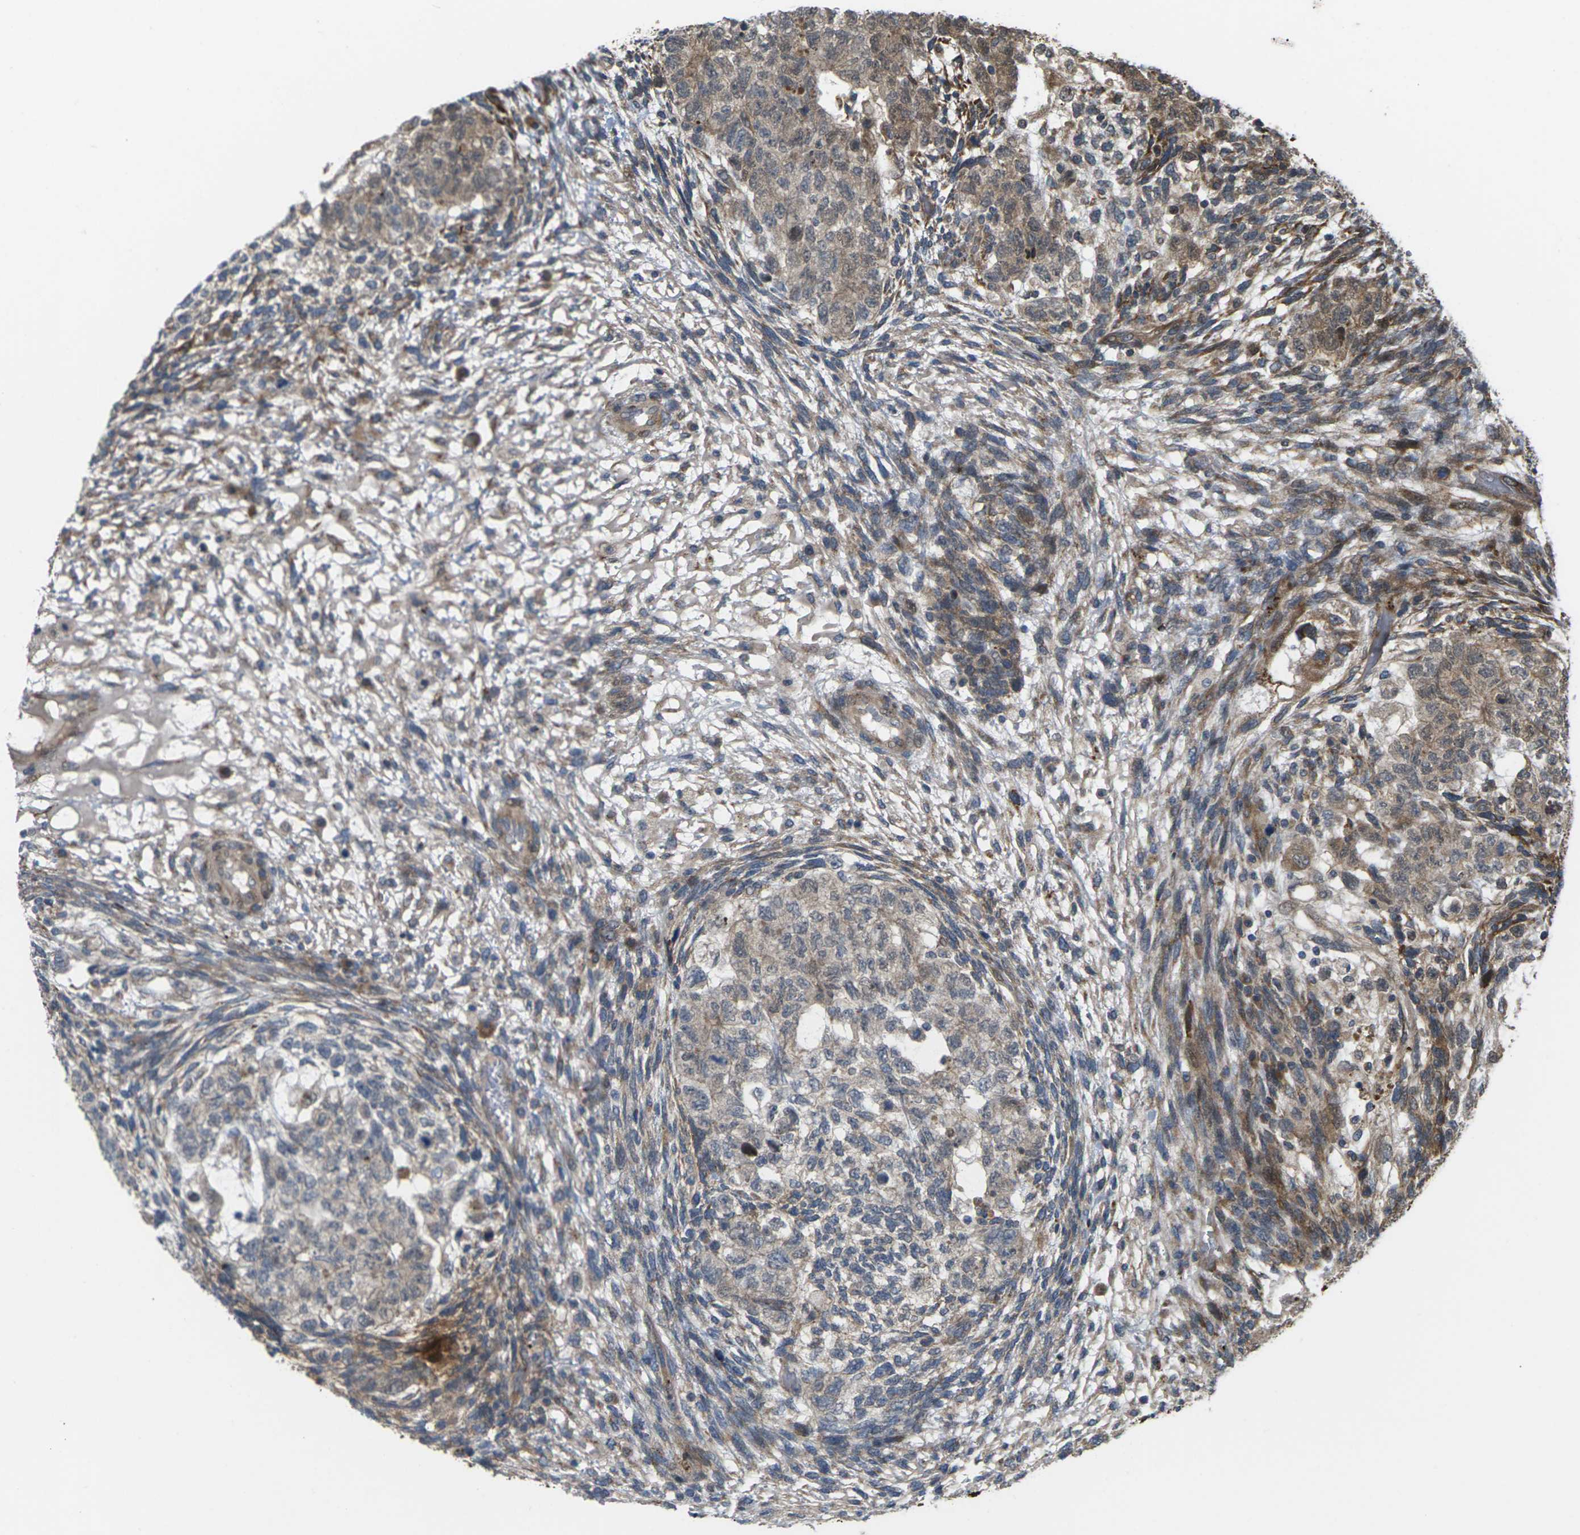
{"staining": {"intensity": "moderate", "quantity": "25%-75%", "location": "cytoplasmic/membranous"}, "tissue": "testis cancer", "cell_type": "Tumor cells", "image_type": "cancer", "snomed": [{"axis": "morphology", "description": "Normal tissue, NOS"}, {"axis": "morphology", "description": "Carcinoma, Embryonal, NOS"}, {"axis": "topography", "description": "Testis"}], "caption": "A high-resolution histopathology image shows IHC staining of embryonal carcinoma (testis), which displays moderate cytoplasmic/membranous expression in approximately 25%-75% of tumor cells.", "gene": "ROBO1", "patient": {"sex": "male", "age": 36}}